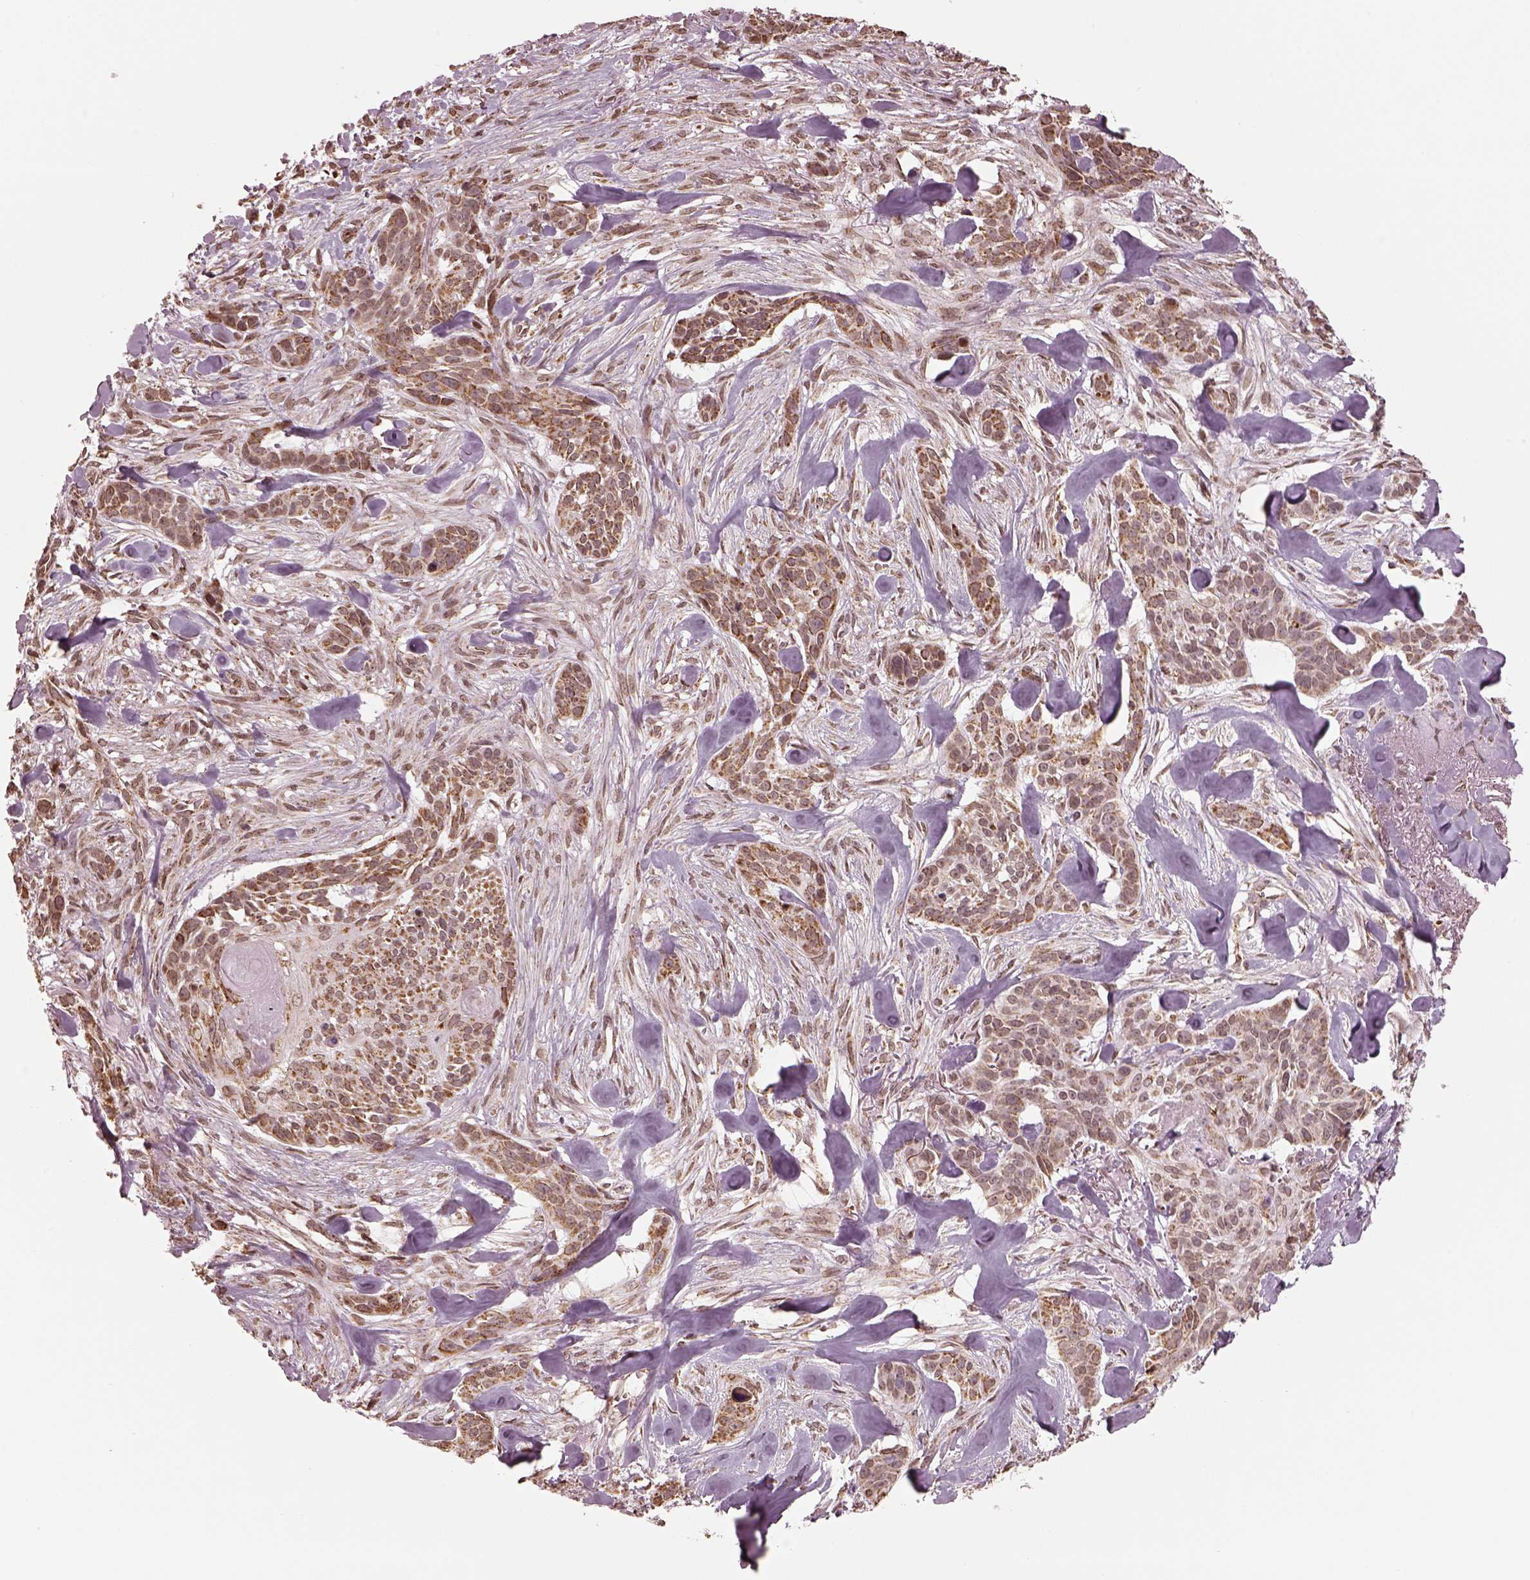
{"staining": {"intensity": "moderate", "quantity": ">75%", "location": "cytoplasmic/membranous"}, "tissue": "skin cancer", "cell_type": "Tumor cells", "image_type": "cancer", "snomed": [{"axis": "morphology", "description": "Basal cell carcinoma"}, {"axis": "topography", "description": "Skin"}], "caption": "Human skin cancer (basal cell carcinoma) stained with a brown dye reveals moderate cytoplasmic/membranous positive positivity in about >75% of tumor cells.", "gene": "ACOT2", "patient": {"sex": "male", "age": 87}}